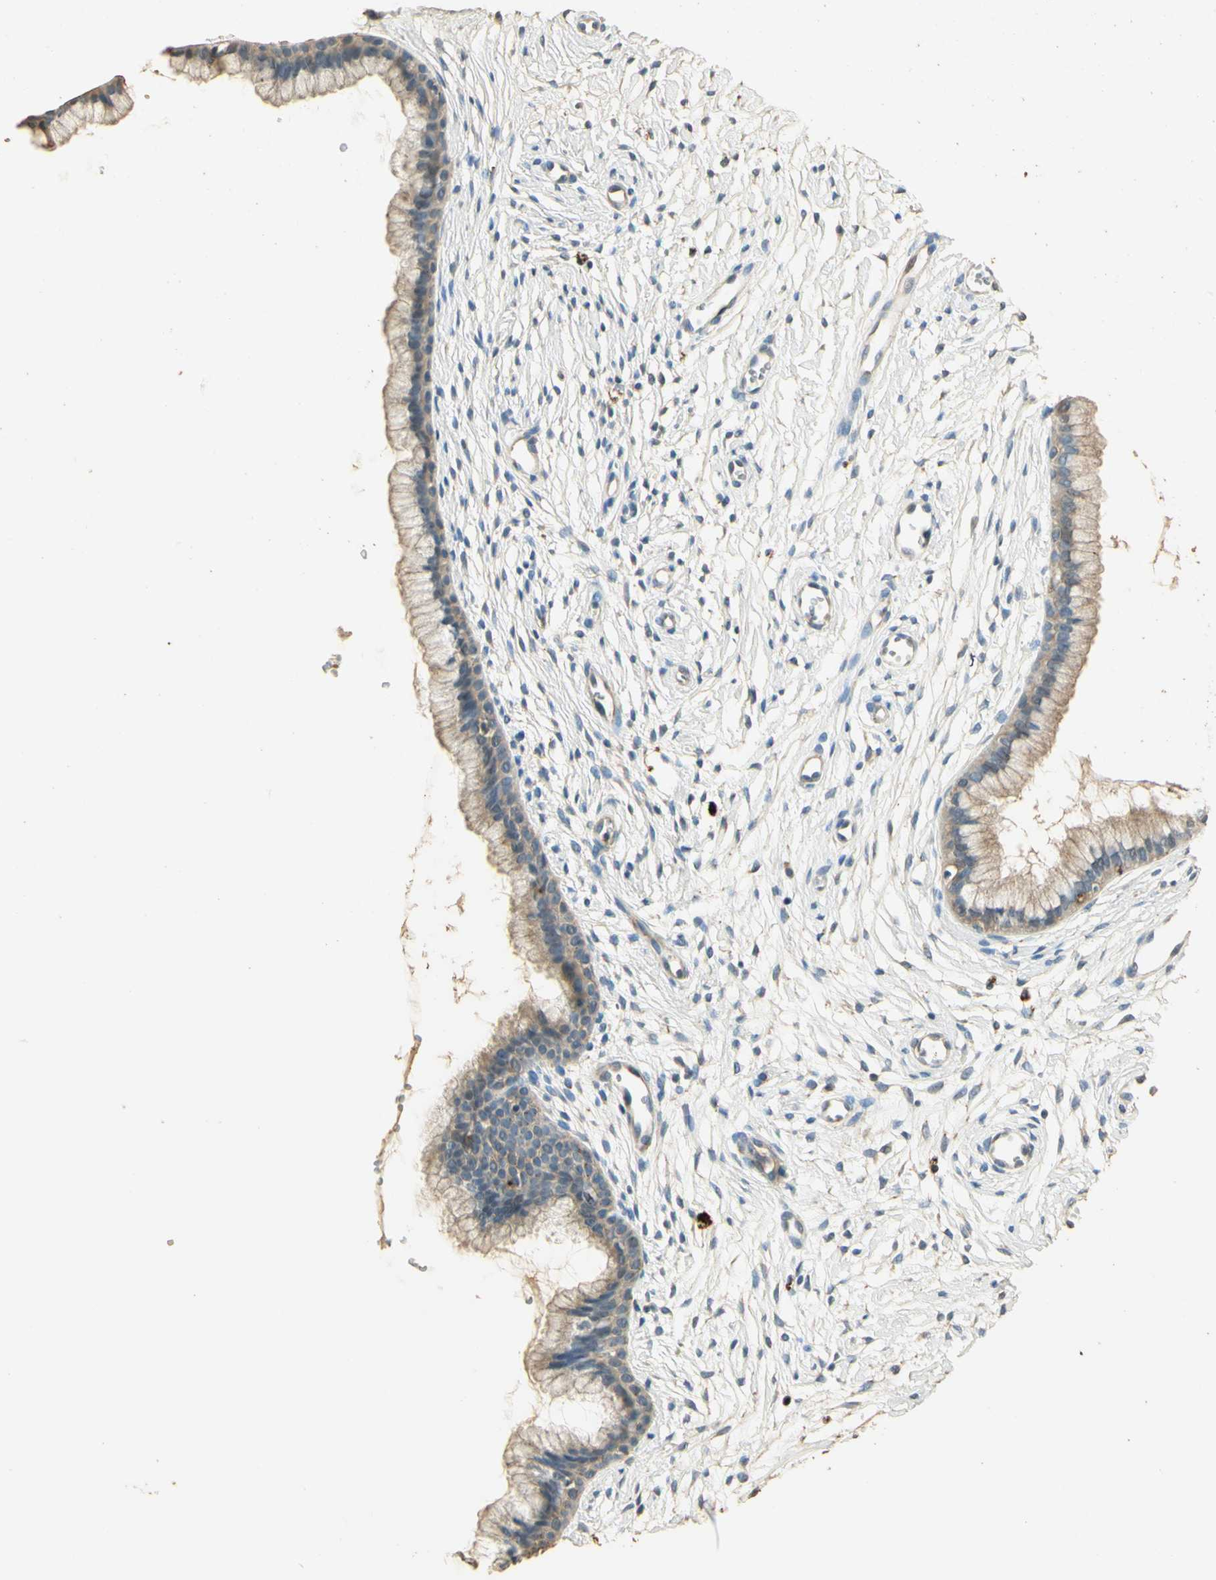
{"staining": {"intensity": "negative", "quantity": "none", "location": "none"}, "tissue": "cervix", "cell_type": "Glandular cells", "image_type": "normal", "snomed": [{"axis": "morphology", "description": "Normal tissue, NOS"}, {"axis": "topography", "description": "Cervix"}], "caption": "Immunohistochemistry photomicrograph of normal human cervix stained for a protein (brown), which exhibits no positivity in glandular cells.", "gene": "ARHGEF17", "patient": {"sex": "female", "age": 39}}